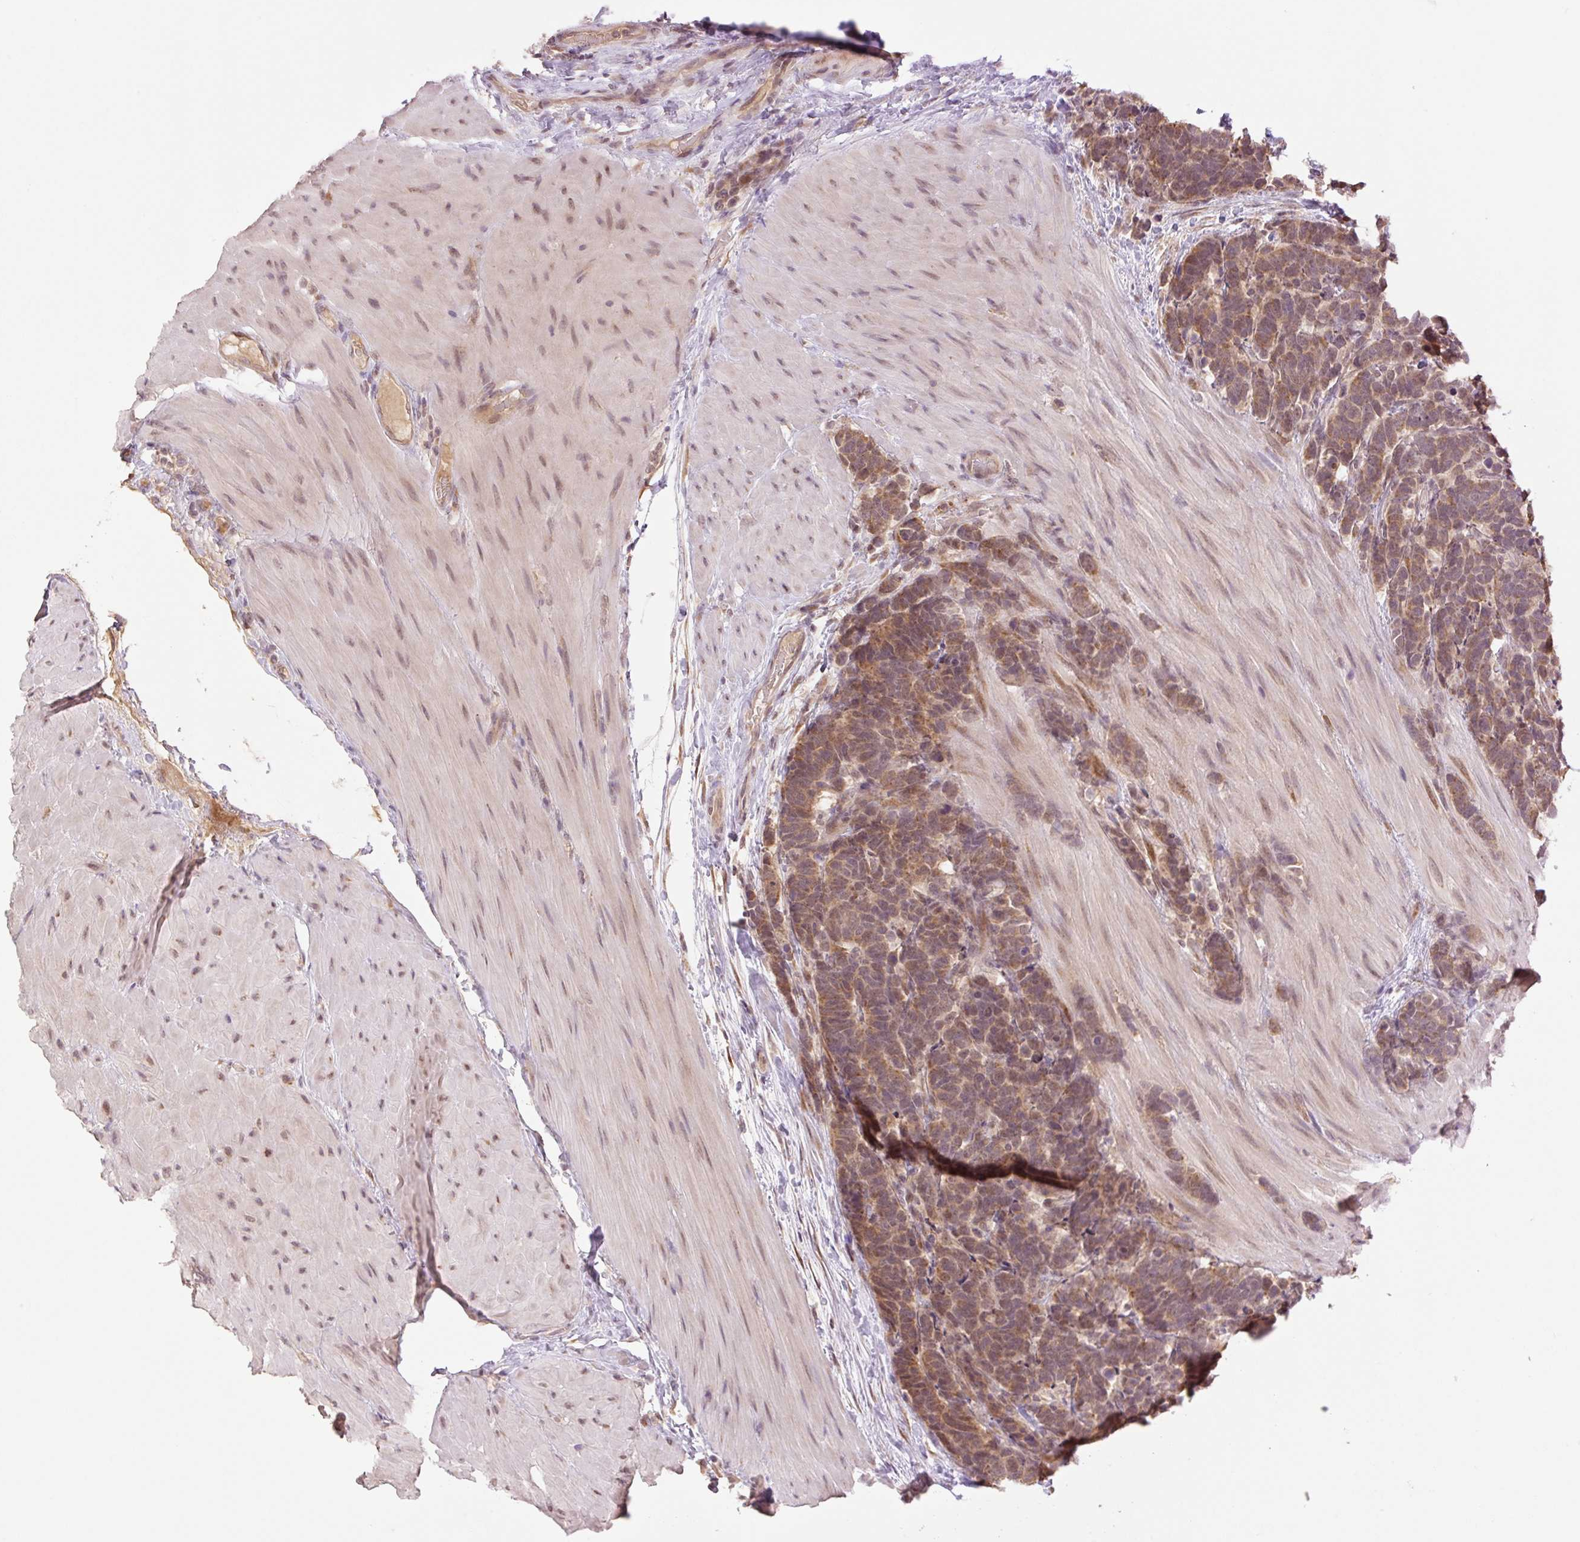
{"staining": {"intensity": "moderate", "quantity": ">75%", "location": "cytoplasmic/membranous"}, "tissue": "carcinoid", "cell_type": "Tumor cells", "image_type": "cancer", "snomed": [{"axis": "morphology", "description": "Carcinoma, NOS"}, {"axis": "morphology", "description": "Carcinoid, malignant, NOS"}, {"axis": "topography", "description": "Urinary bladder"}], "caption": "An IHC histopathology image of neoplastic tissue is shown. Protein staining in brown shows moderate cytoplasmic/membranous positivity in carcinoid within tumor cells.", "gene": "YJU2B", "patient": {"sex": "male", "age": 57}}